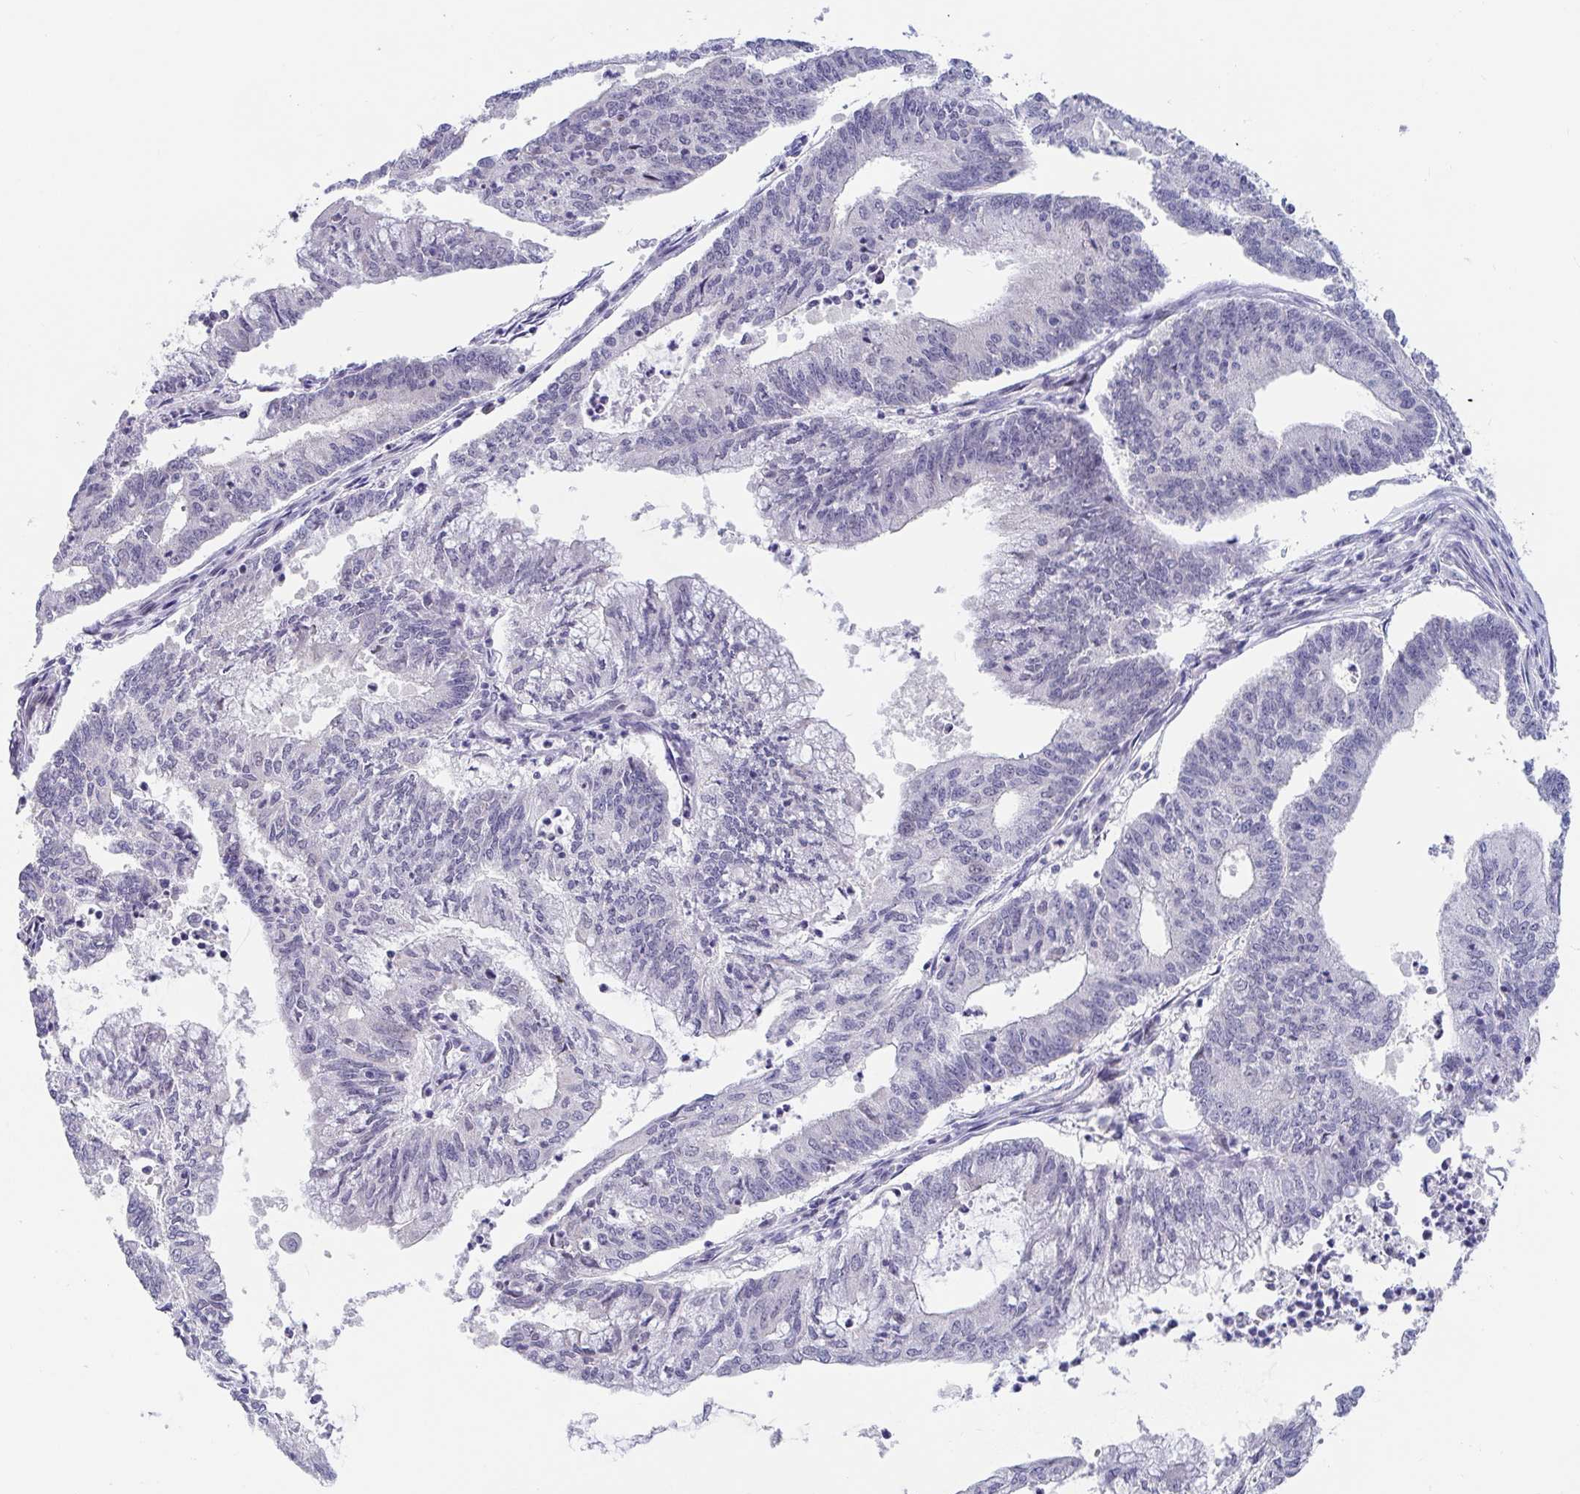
{"staining": {"intensity": "negative", "quantity": "none", "location": "none"}, "tissue": "endometrial cancer", "cell_type": "Tumor cells", "image_type": "cancer", "snomed": [{"axis": "morphology", "description": "Adenocarcinoma, NOS"}, {"axis": "topography", "description": "Endometrium"}], "caption": "Immunohistochemistry of human endometrial cancer (adenocarcinoma) reveals no expression in tumor cells.", "gene": "FAM156B", "patient": {"sex": "female", "age": 61}}